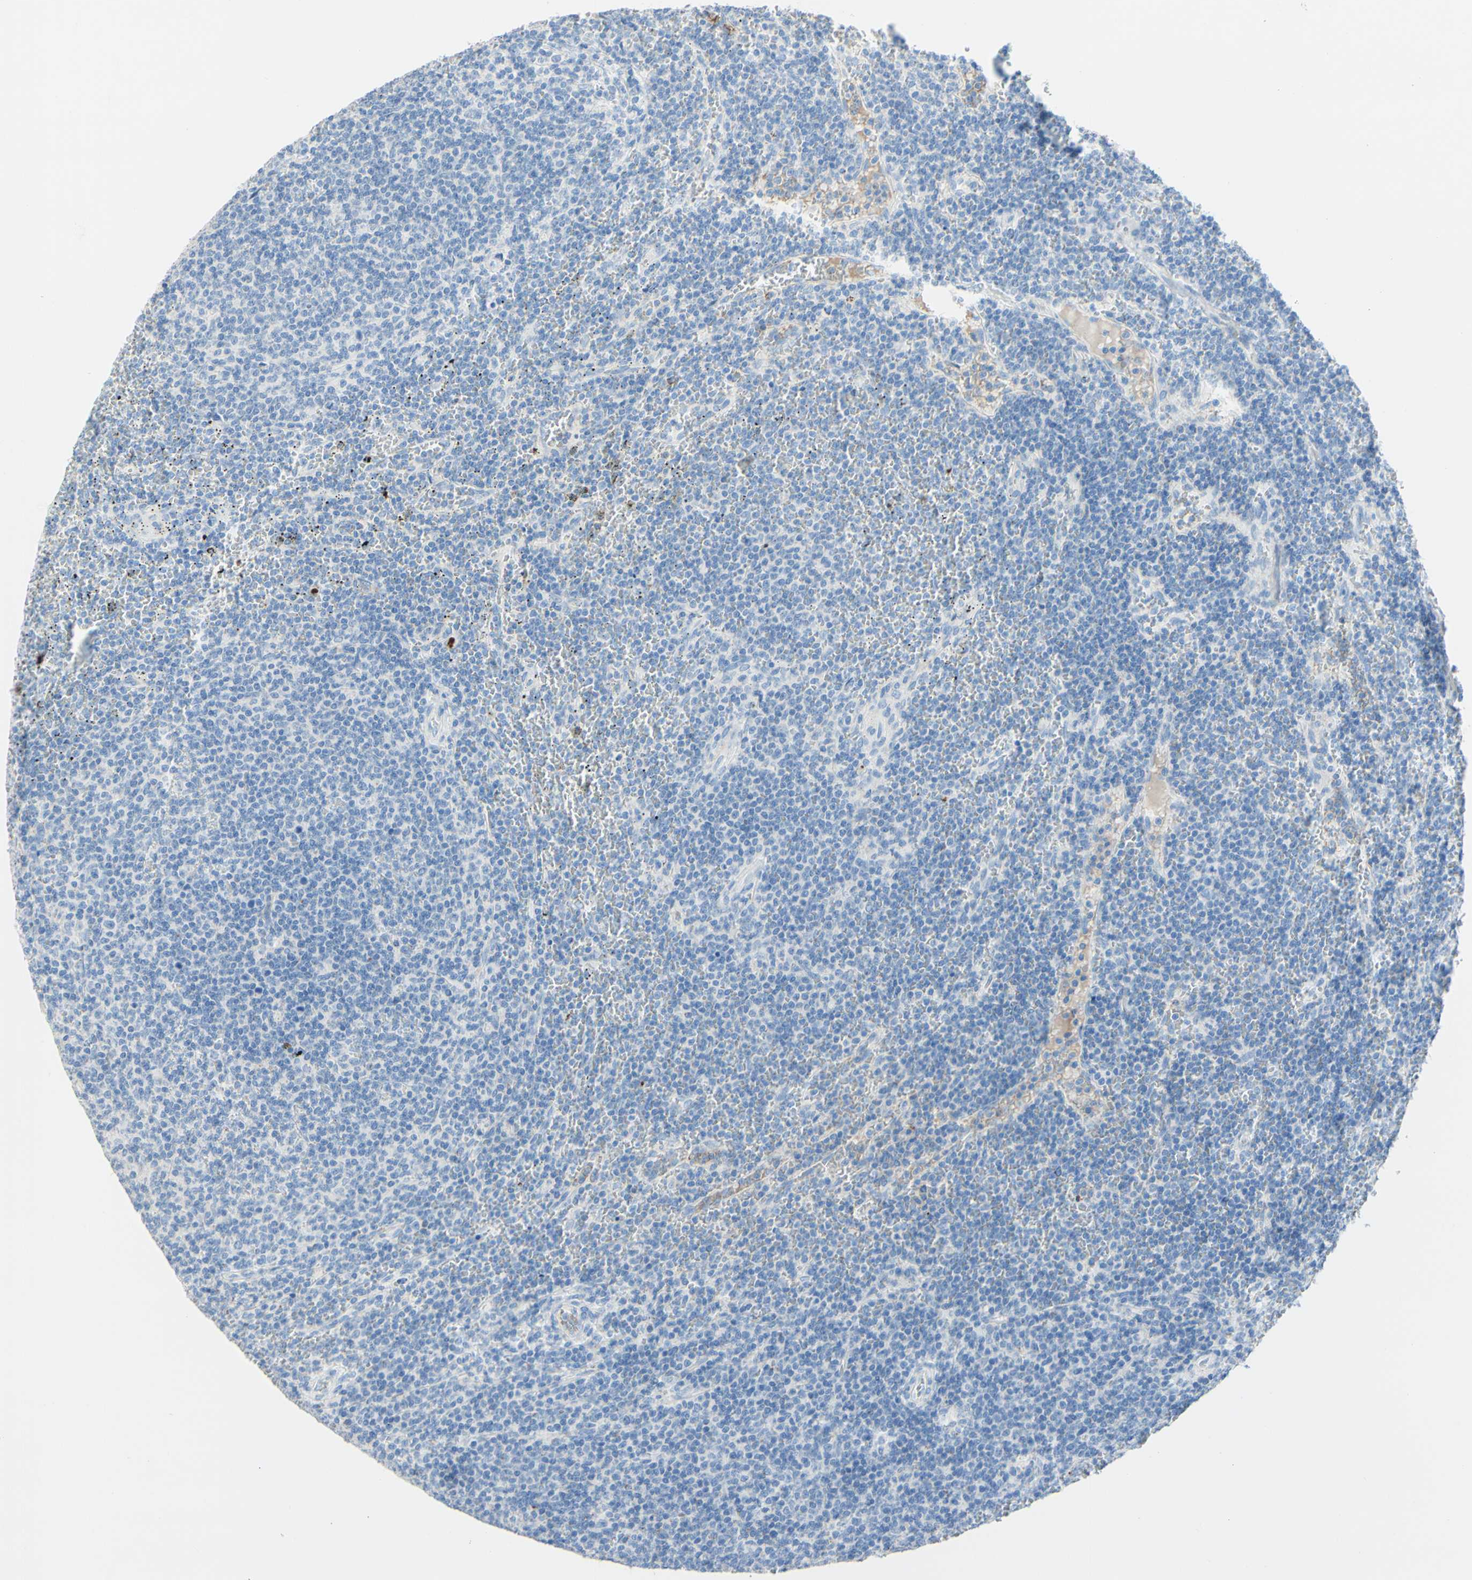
{"staining": {"intensity": "negative", "quantity": "none", "location": "none"}, "tissue": "lymphoma", "cell_type": "Tumor cells", "image_type": "cancer", "snomed": [{"axis": "morphology", "description": "Malignant lymphoma, non-Hodgkin's type, Low grade"}, {"axis": "topography", "description": "Spleen"}], "caption": "The micrograph exhibits no significant expression in tumor cells of lymphoma.", "gene": "DSC2", "patient": {"sex": "female", "age": 50}}